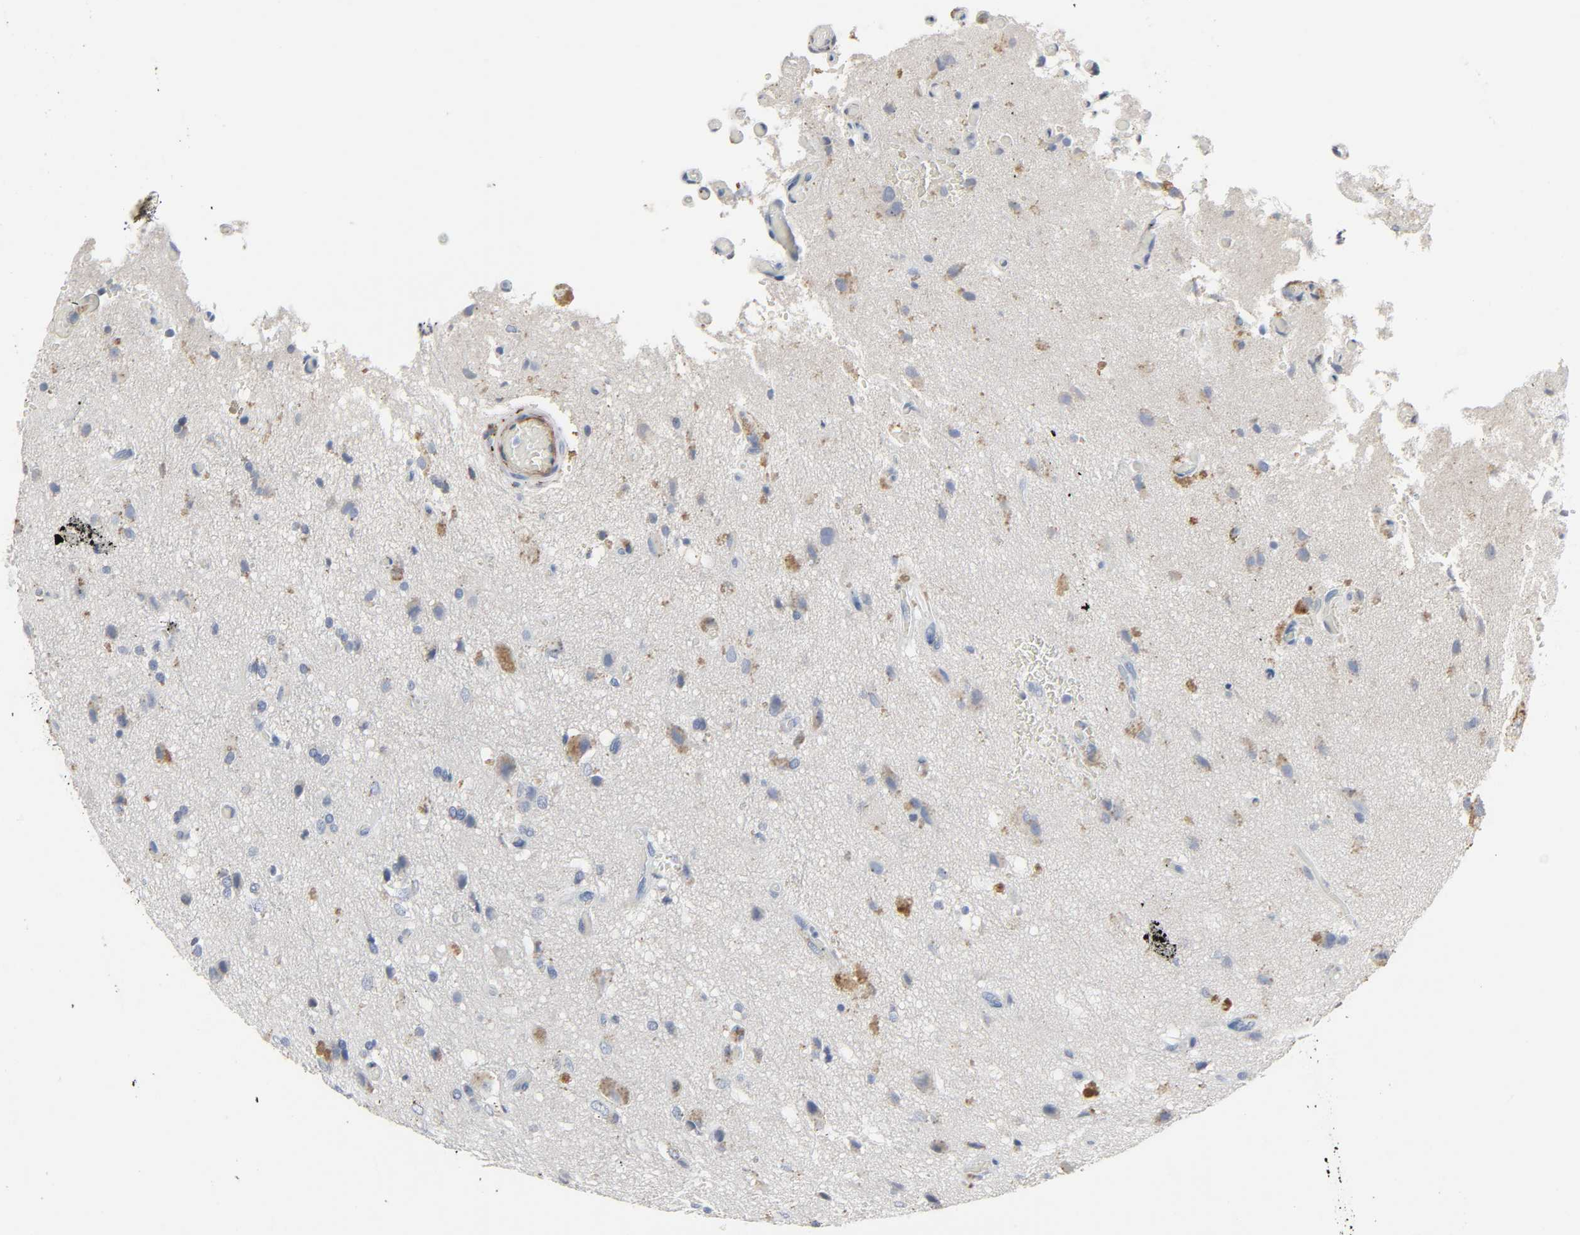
{"staining": {"intensity": "weak", "quantity": "<25%", "location": "cytoplasmic/membranous"}, "tissue": "glioma", "cell_type": "Tumor cells", "image_type": "cancer", "snomed": [{"axis": "morphology", "description": "Glioma, malignant, High grade"}, {"axis": "topography", "description": "Brain"}], "caption": "Immunohistochemical staining of human high-grade glioma (malignant) demonstrates no significant expression in tumor cells.", "gene": "FBLN5", "patient": {"sex": "male", "age": 47}}